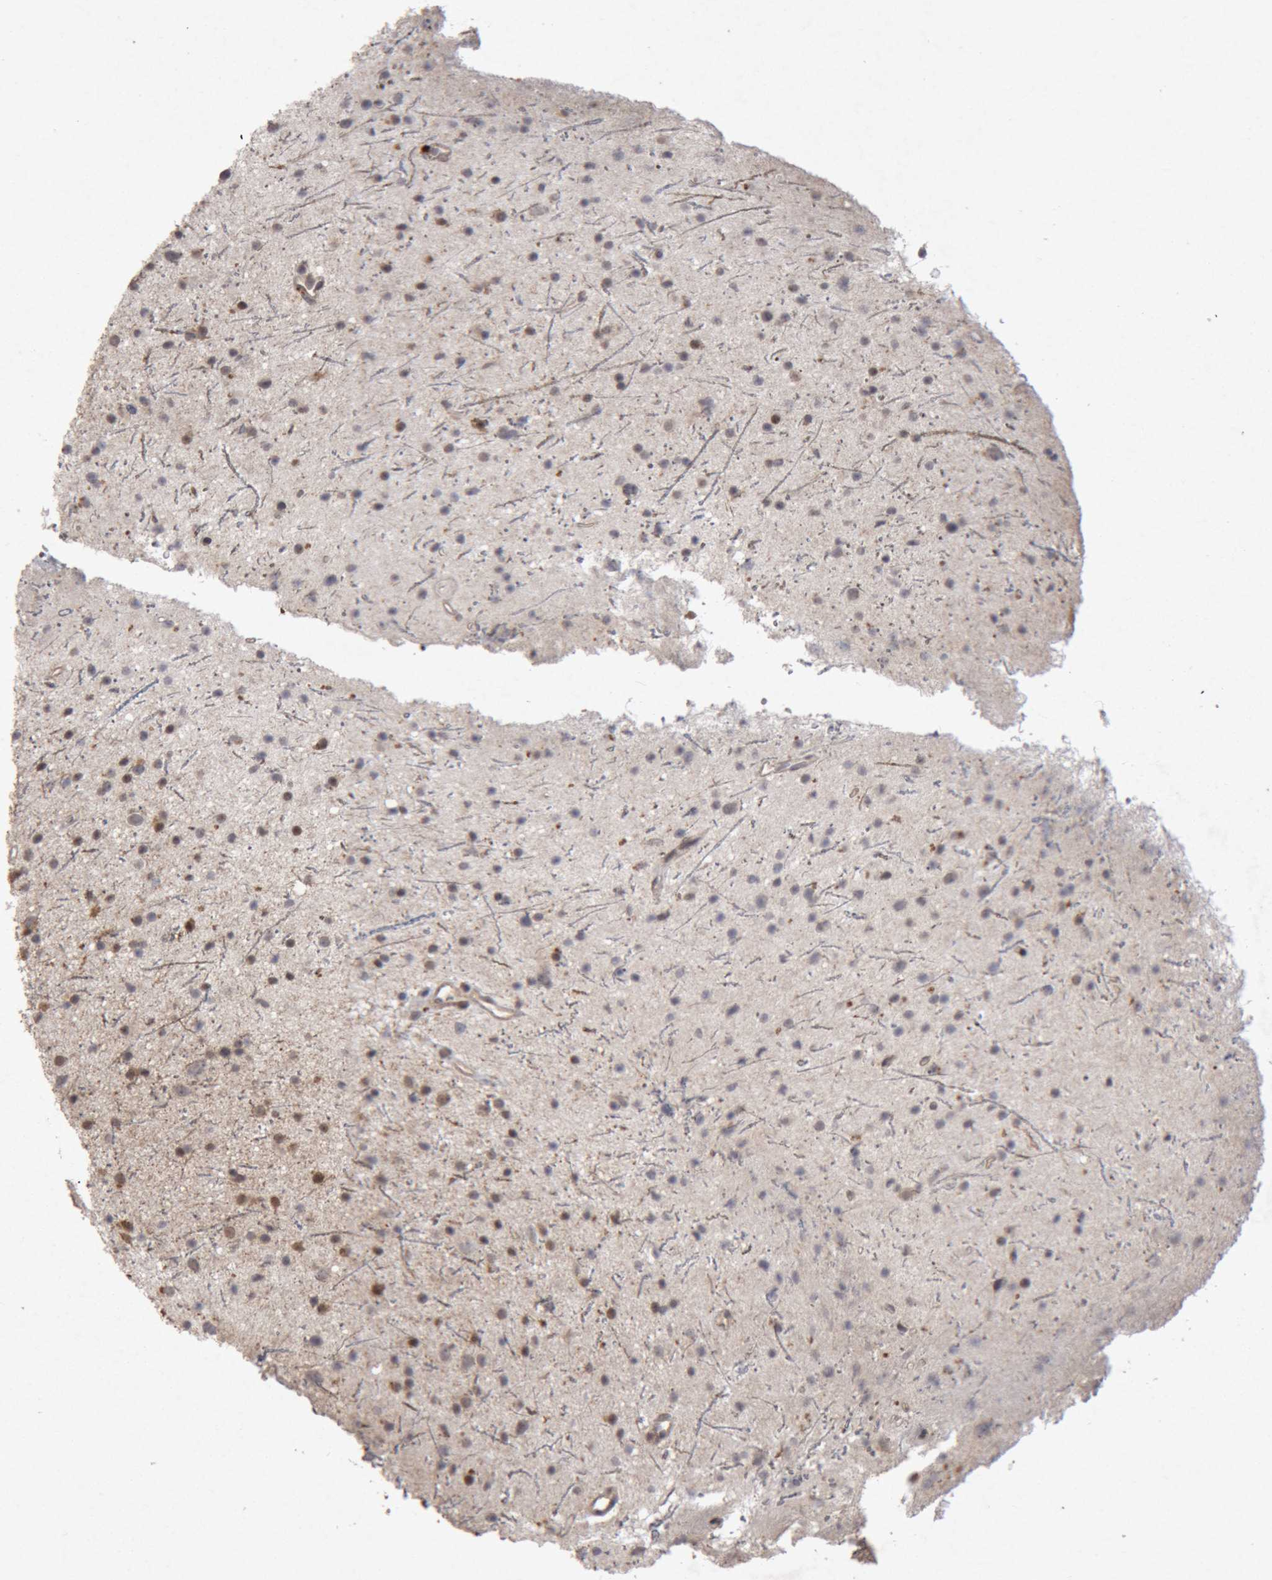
{"staining": {"intensity": "weak", "quantity": "25%-75%", "location": "cytoplasmic/membranous"}, "tissue": "glioma", "cell_type": "Tumor cells", "image_type": "cancer", "snomed": [{"axis": "morphology", "description": "Glioma, malignant, Low grade"}, {"axis": "topography", "description": "Cerebral cortex"}], "caption": "Malignant glioma (low-grade) stained for a protein reveals weak cytoplasmic/membranous positivity in tumor cells.", "gene": "MEP1A", "patient": {"sex": "female", "age": 39}}